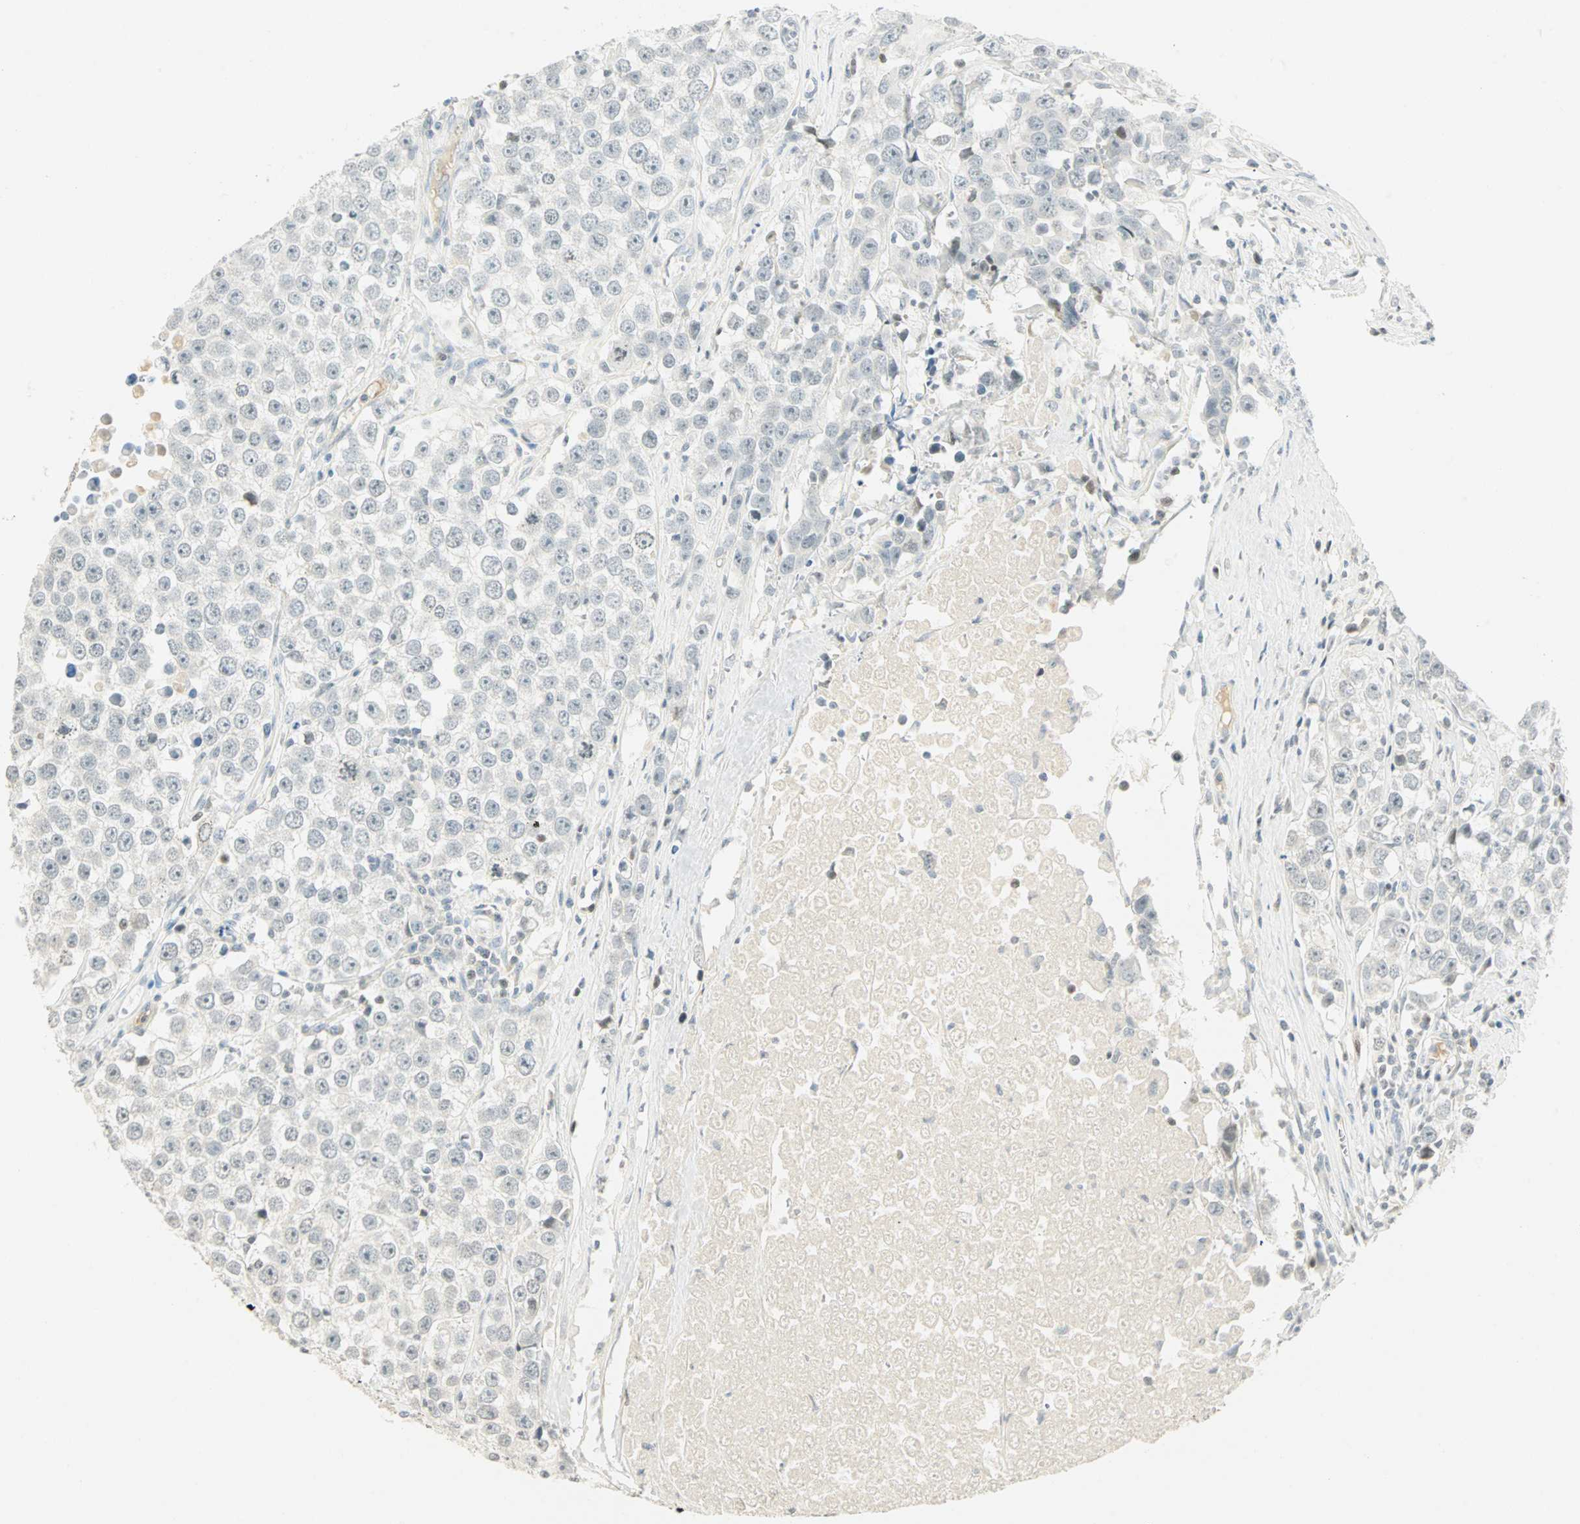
{"staining": {"intensity": "weak", "quantity": "<25%", "location": "nuclear"}, "tissue": "testis cancer", "cell_type": "Tumor cells", "image_type": "cancer", "snomed": [{"axis": "morphology", "description": "Seminoma, NOS"}, {"axis": "morphology", "description": "Carcinoma, Embryonal, NOS"}, {"axis": "topography", "description": "Testis"}], "caption": "A micrograph of human testis cancer (seminoma) is negative for staining in tumor cells. Nuclei are stained in blue.", "gene": "SMAD3", "patient": {"sex": "male", "age": 52}}